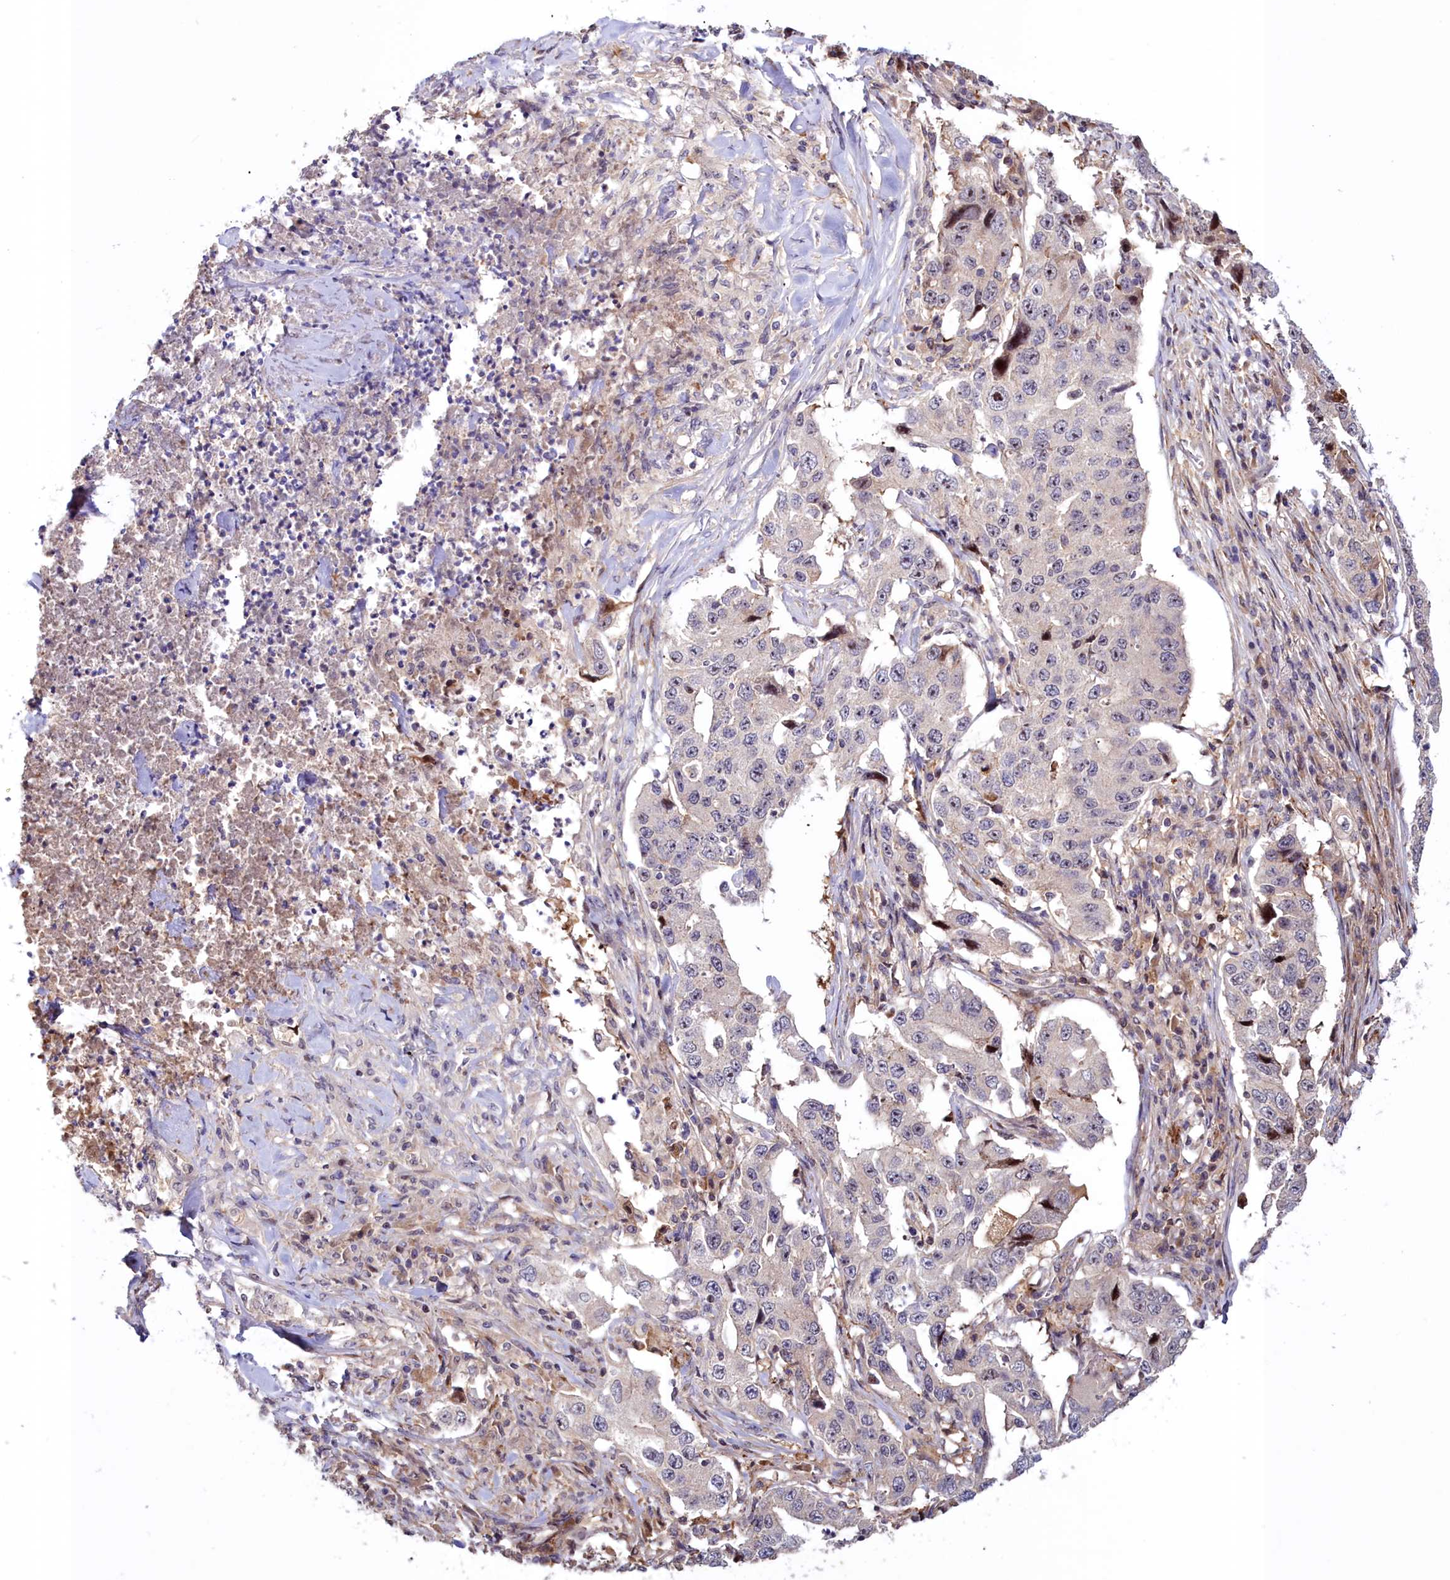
{"staining": {"intensity": "negative", "quantity": "none", "location": "none"}, "tissue": "lung cancer", "cell_type": "Tumor cells", "image_type": "cancer", "snomed": [{"axis": "morphology", "description": "Adenocarcinoma, NOS"}, {"axis": "topography", "description": "Lung"}], "caption": "DAB immunohistochemical staining of lung cancer (adenocarcinoma) shows no significant positivity in tumor cells.", "gene": "NEURL4", "patient": {"sex": "female", "age": 51}}